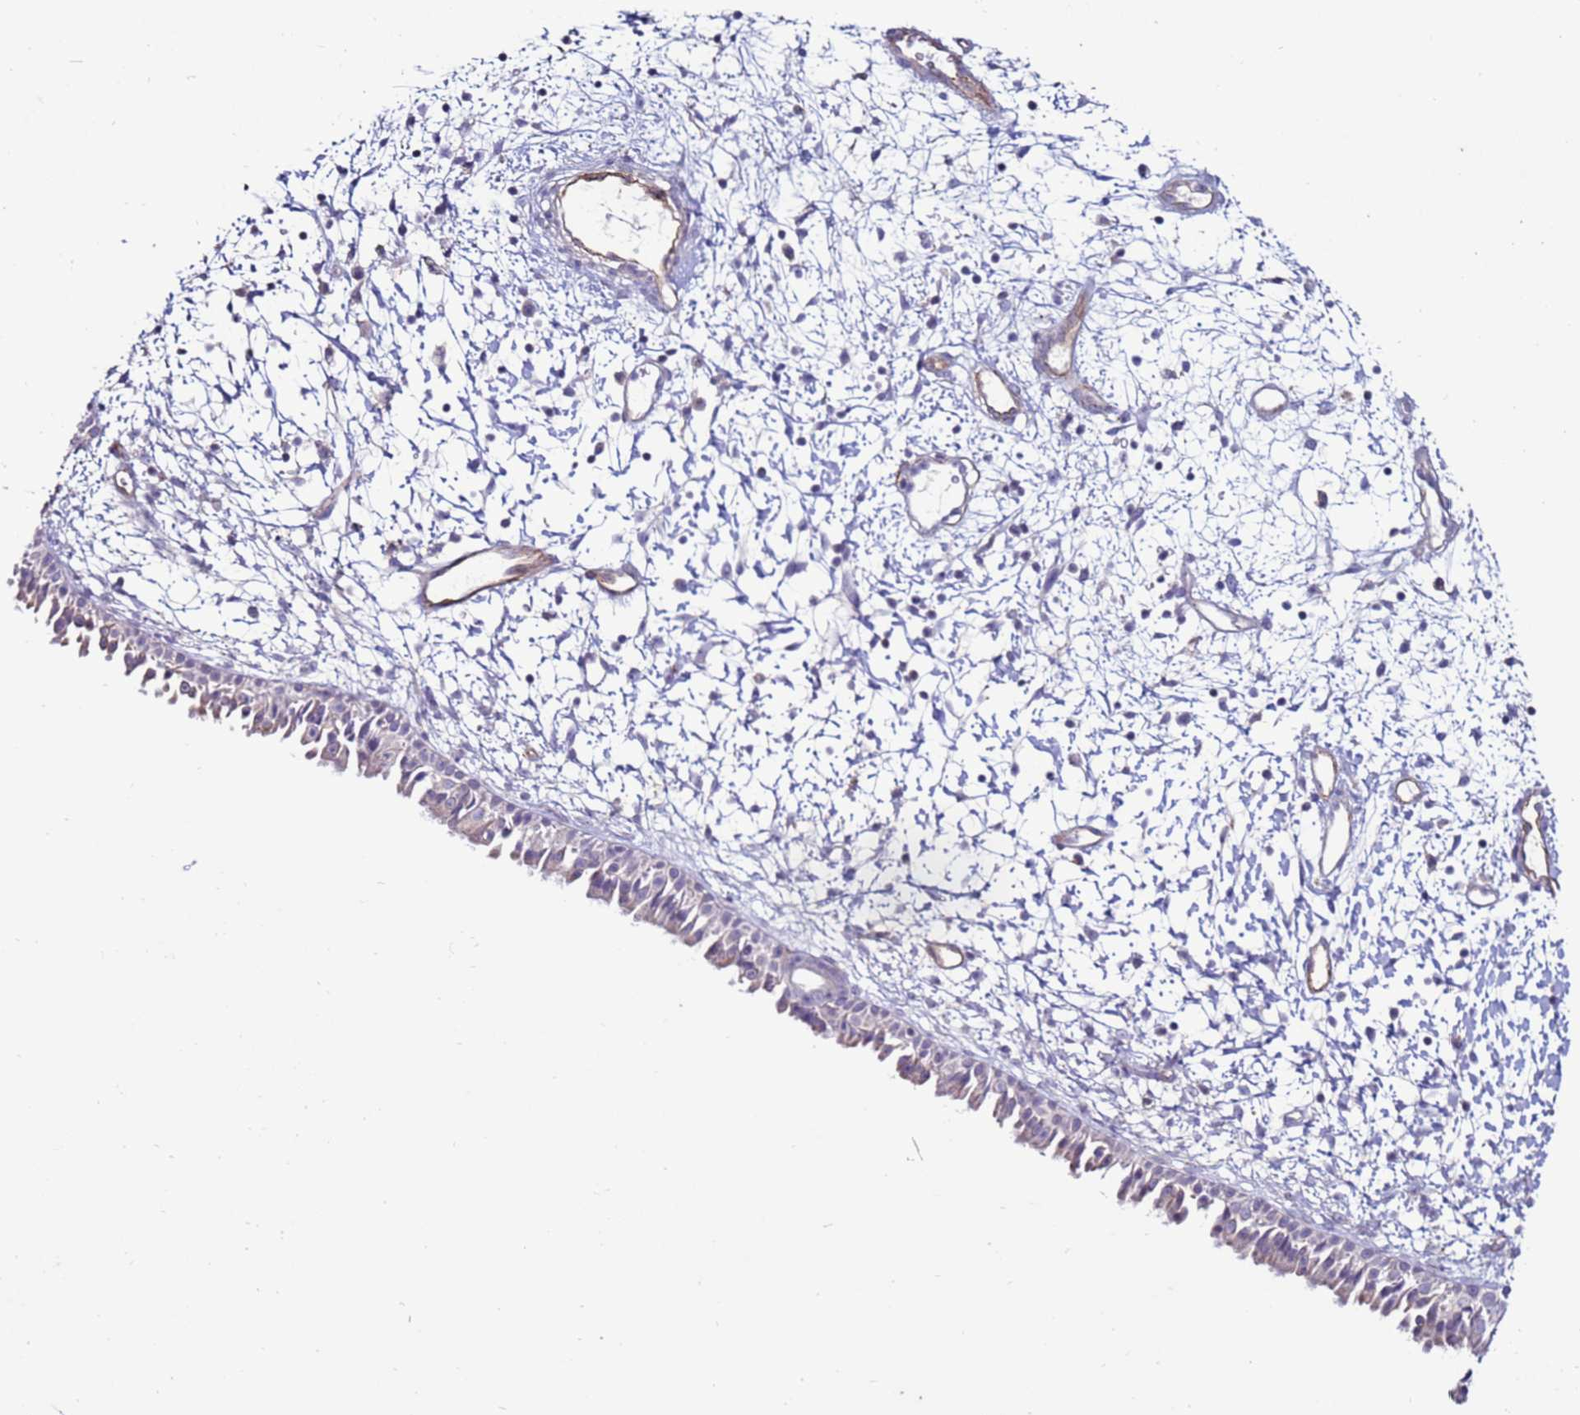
{"staining": {"intensity": "weak", "quantity": "<25%", "location": "cytoplasmic/membranous"}, "tissue": "nasopharynx", "cell_type": "Respiratory epithelial cells", "image_type": "normal", "snomed": [{"axis": "morphology", "description": "Normal tissue, NOS"}, {"axis": "topography", "description": "Nasopharynx"}], "caption": "Immunohistochemistry photomicrograph of benign nasopharynx: nasopharynx stained with DAB demonstrates no significant protein expression in respiratory epithelial cells. Brightfield microscopy of immunohistochemistry (IHC) stained with DAB (brown) and hematoxylin (blue), captured at high magnification.", "gene": "CLEC4M", "patient": {"sex": "male", "age": 22}}